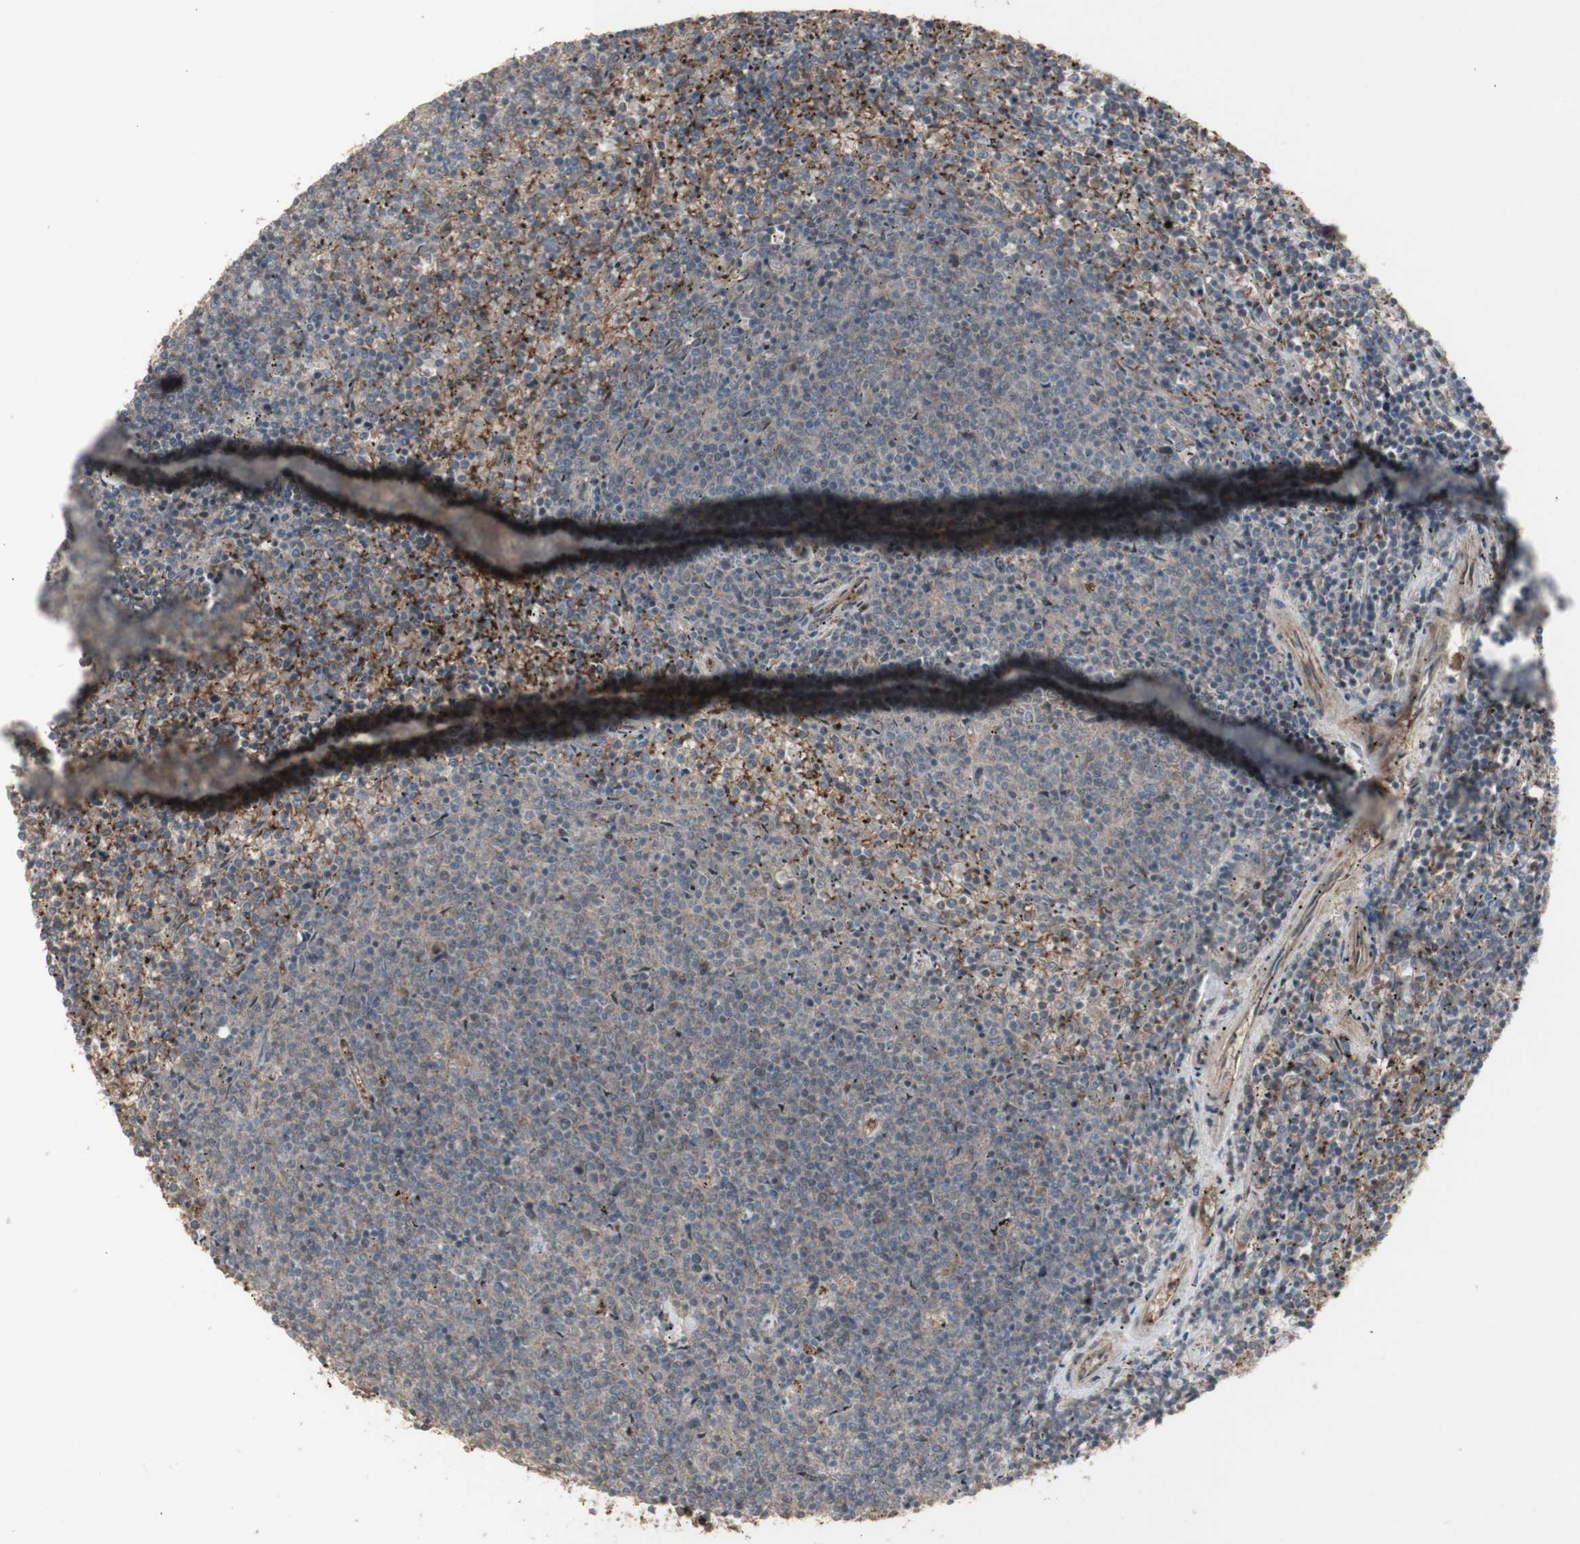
{"staining": {"intensity": "weak", "quantity": "<25%", "location": "cytoplasmic/membranous"}, "tissue": "lymphoma", "cell_type": "Tumor cells", "image_type": "cancer", "snomed": [{"axis": "morphology", "description": "Malignant lymphoma, non-Hodgkin's type, Low grade"}, {"axis": "topography", "description": "Spleen"}], "caption": "The IHC photomicrograph has no significant positivity in tumor cells of malignant lymphoma, non-Hodgkin's type (low-grade) tissue.", "gene": "ALOX12", "patient": {"sex": "female", "age": 50}}